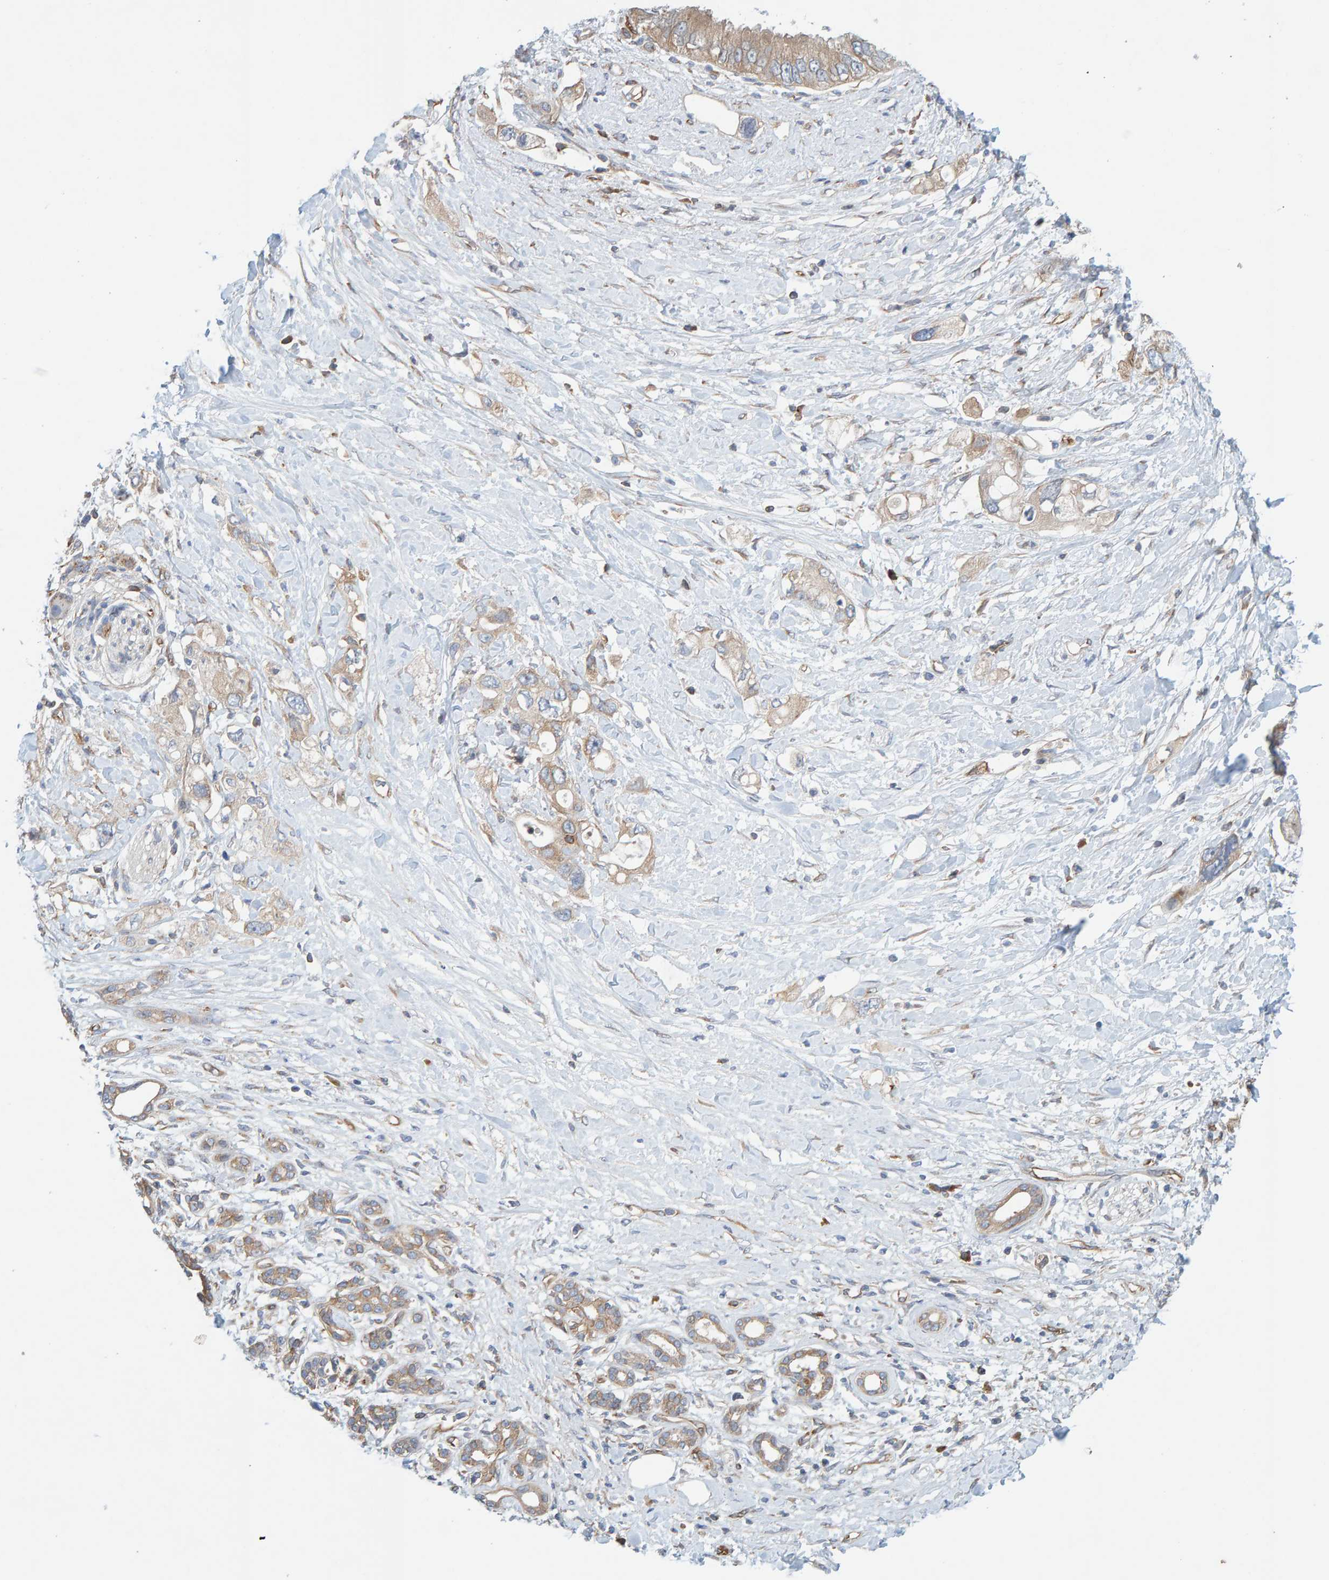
{"staining": {"intensity": "weak", "quantity": ">75%", "location": "cytoplasmic/membranous"}, "tissue": "pancreatic cancer", "cell_type": "Tumor cells", "image_type": "cancer", "snomed": [{"axis": "morphology", "description": "Adenocarcinoma, NOS"}, {"axis": "topography", "description": "Pancreas"}], "caption": "The immunohistochemical stain labels weak cytoplasmic/membranous expression in tumor cells of pancreatic cancer tissue.", "gene": "PRKD2", "patient": {"sex": "female", "age": 56}}